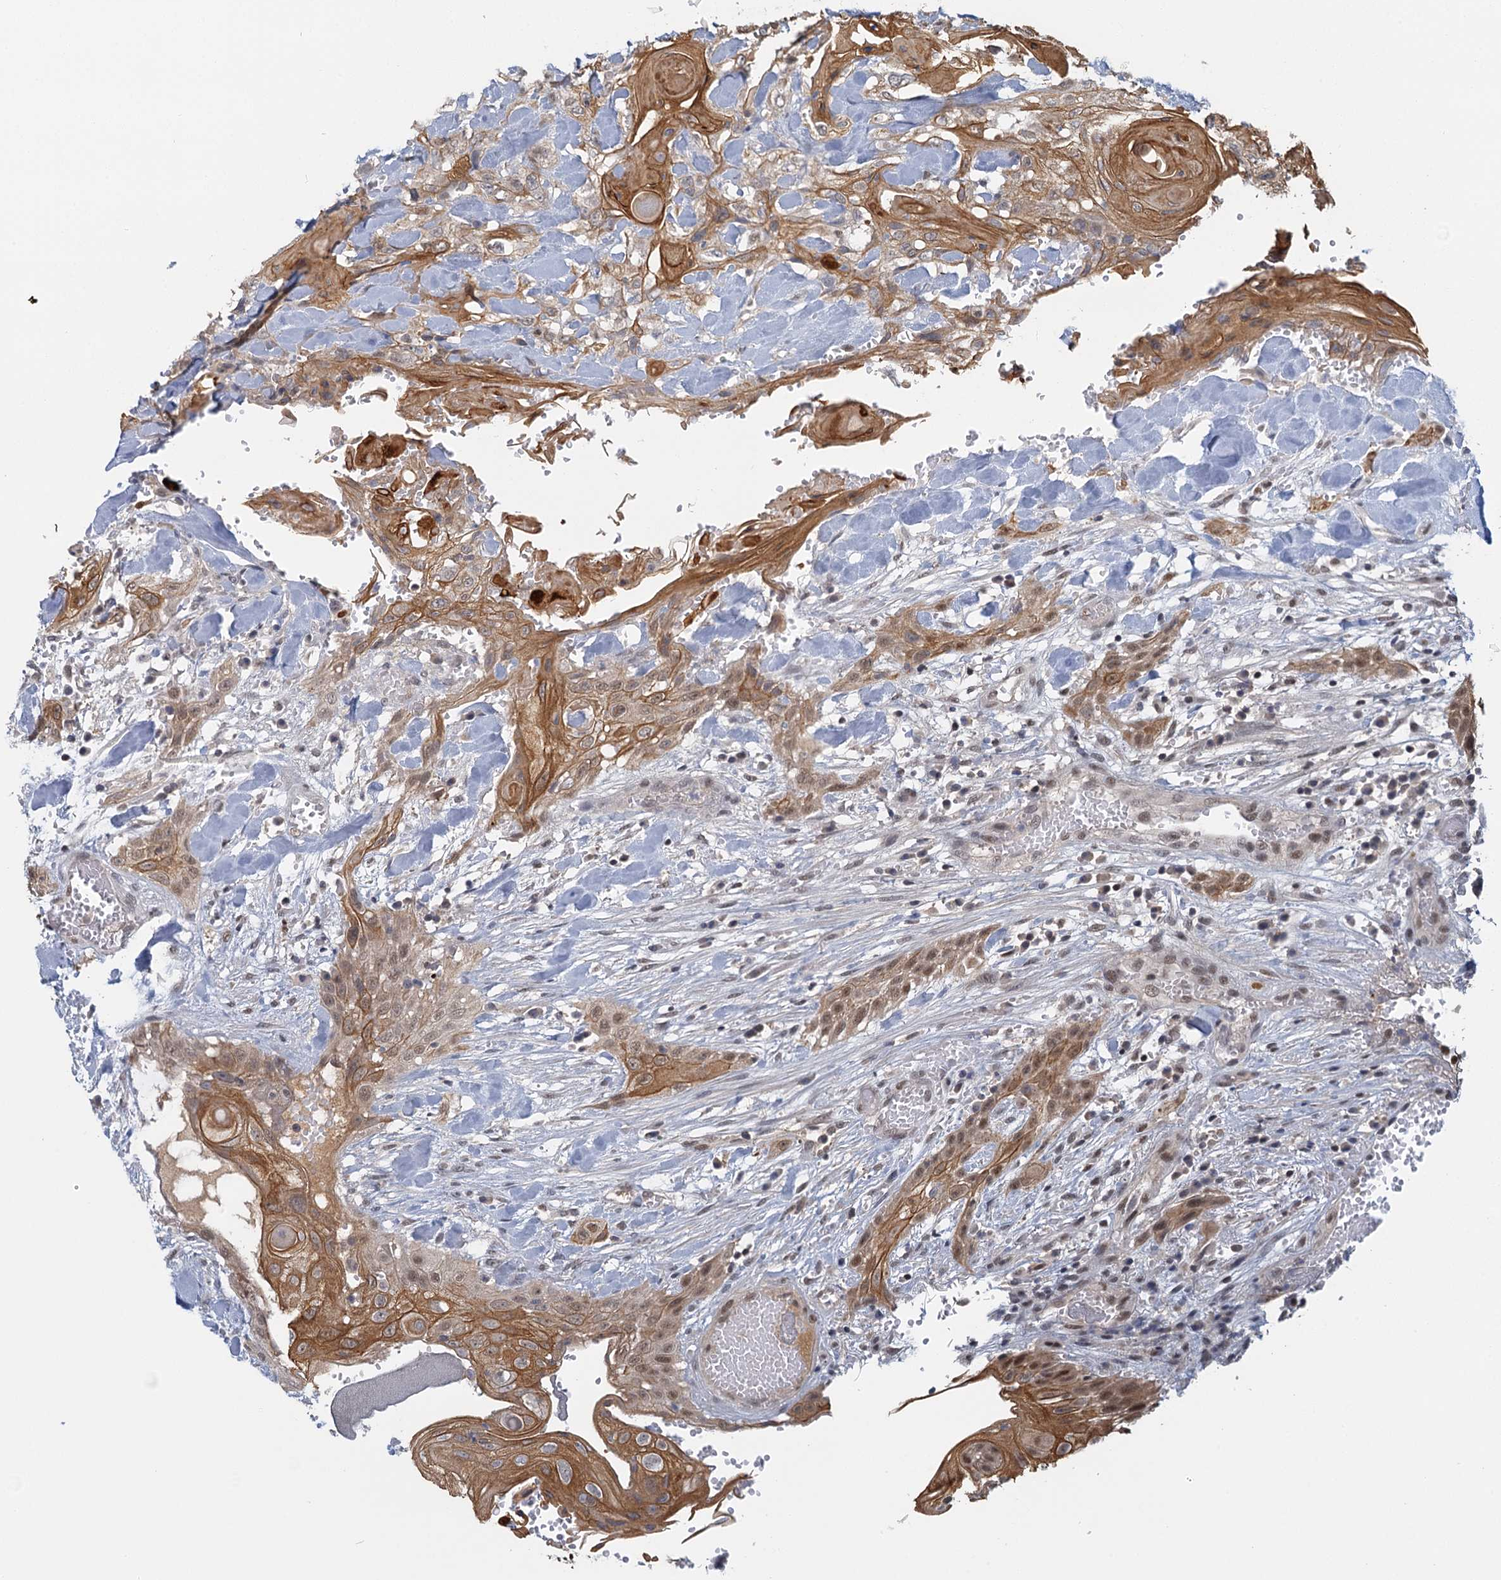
{"staining": {"intensity": "moderate", "quantity": ">75%", "location": "cytoplasmic/membranous,nuclear"}, "tissue": "head and neck cancer", "cell_type": "Tumor cells", "image_type": "cancer", "snomed": [{"axis": "morphology", "description": "Squamous cell carcinoma, NOS"}, {"axis": "topography", "description": "Head-Neck"}], "caption": "Immunohistochemical staining of human head and neck cancer (squamous cell carcinoma) demonstrates medium levels of moderate cytoplasmic/membranous and nuclear protein staining in approximately >75% of tumor cells. (brown staining indicates protein expression, while blue staining denotes nuclei).", "gene": "GPATCH11", "patient": {"sex": "female", "age": 43}}